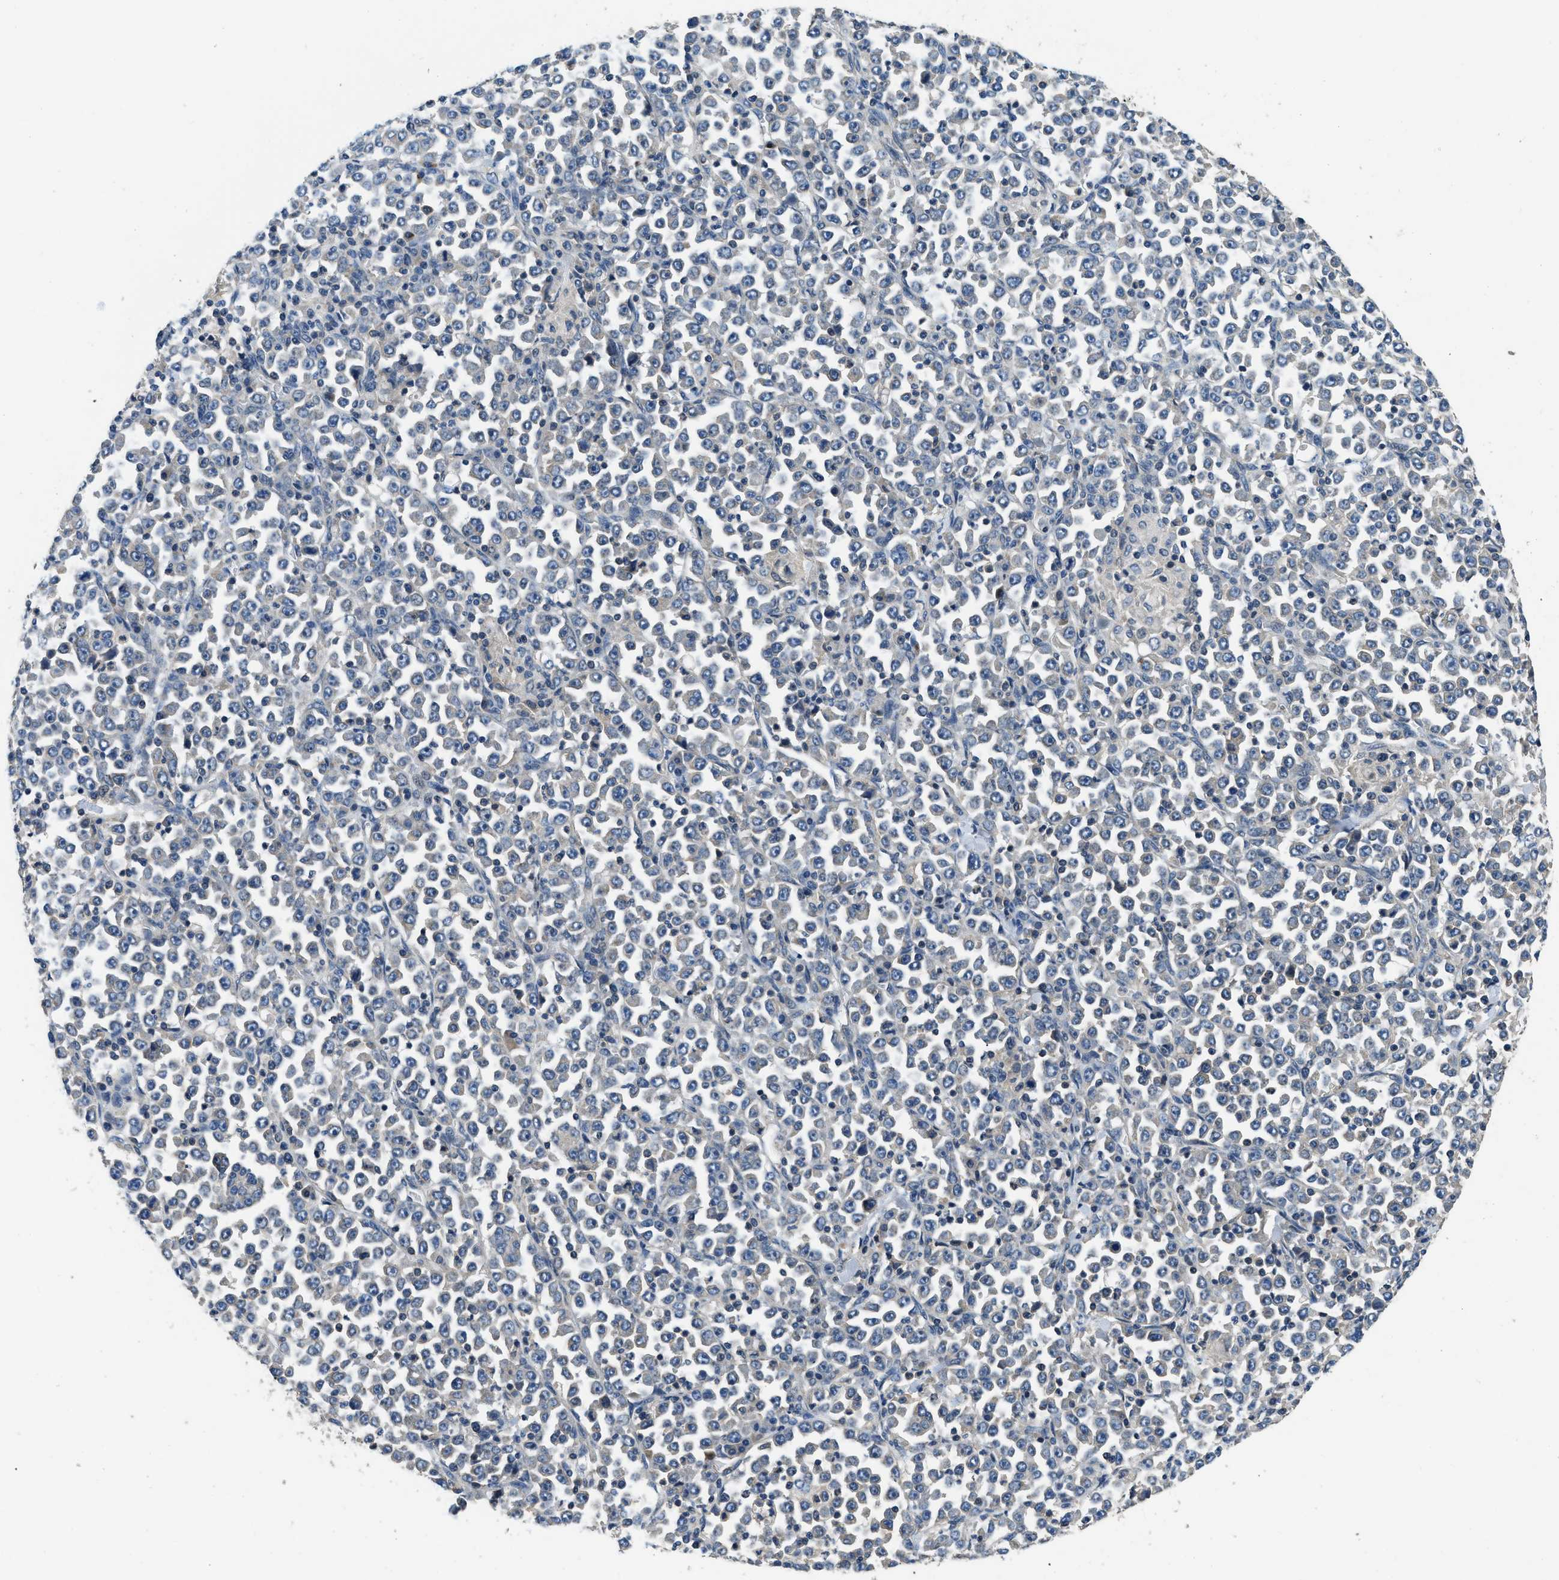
{"staining": {"intensity": "negative", "quantity": "none", "location": "none"}, "tissue": "stomach cancer", "cell_type": "Tumor cells", "image_type": "cancer", "snomed": [{"axis": "morphology", "description": "Normal tissue, NOS"}, {"axis": "morphology", "description": "Adenocarcinoma, NOS"}, {"axis": "topography", "description": "Stomach, upper"}, {"axis": "topography", "description": "Stomach"}], "caption": "High magnification brightfield microscopy of stomach adenocarcinoma stained with DAB (3,3'-diaminobenzidine) (brown) and counterstained with hematoxylin (blue): tumor cells show no significant positivity.", "gene": "SSH2", "patient": {"sex": "male", "age": 59}}